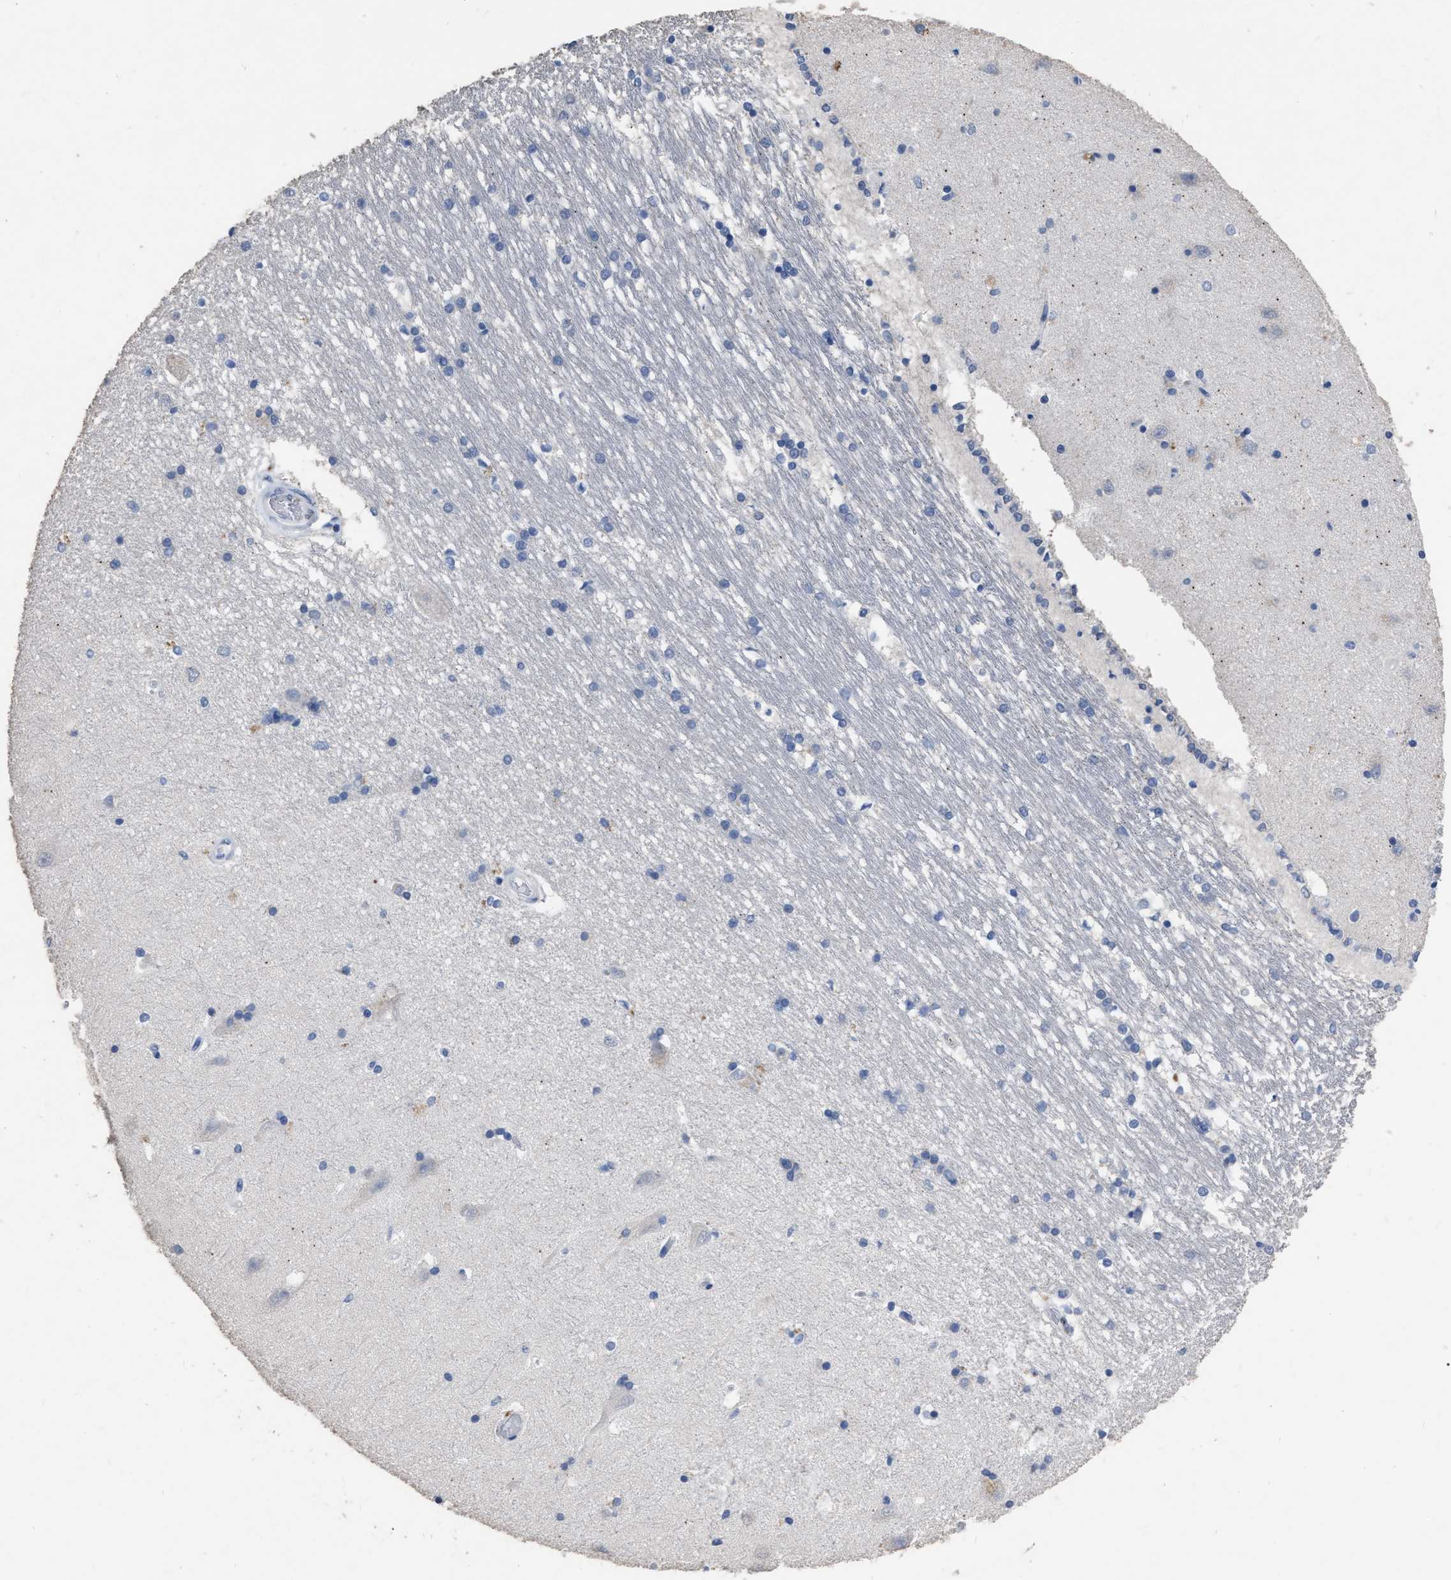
{"staining": {"intensity": "negative", "quantity": "none", "location": "none"}, "tissue": "hippocampus", "cell_type": "Glial cells", "image_type": "normal", "snomed": [{"axis": "morphology", "description": "Normal tissue, NOS"}, {"axis": "topography", "description": "Hippocampus"}], "caption": "The micrograph displays no significant staining in glial cells of hippocampus.", "gene": "HABP2", "patient": {"sex": "male", "age": 45}}